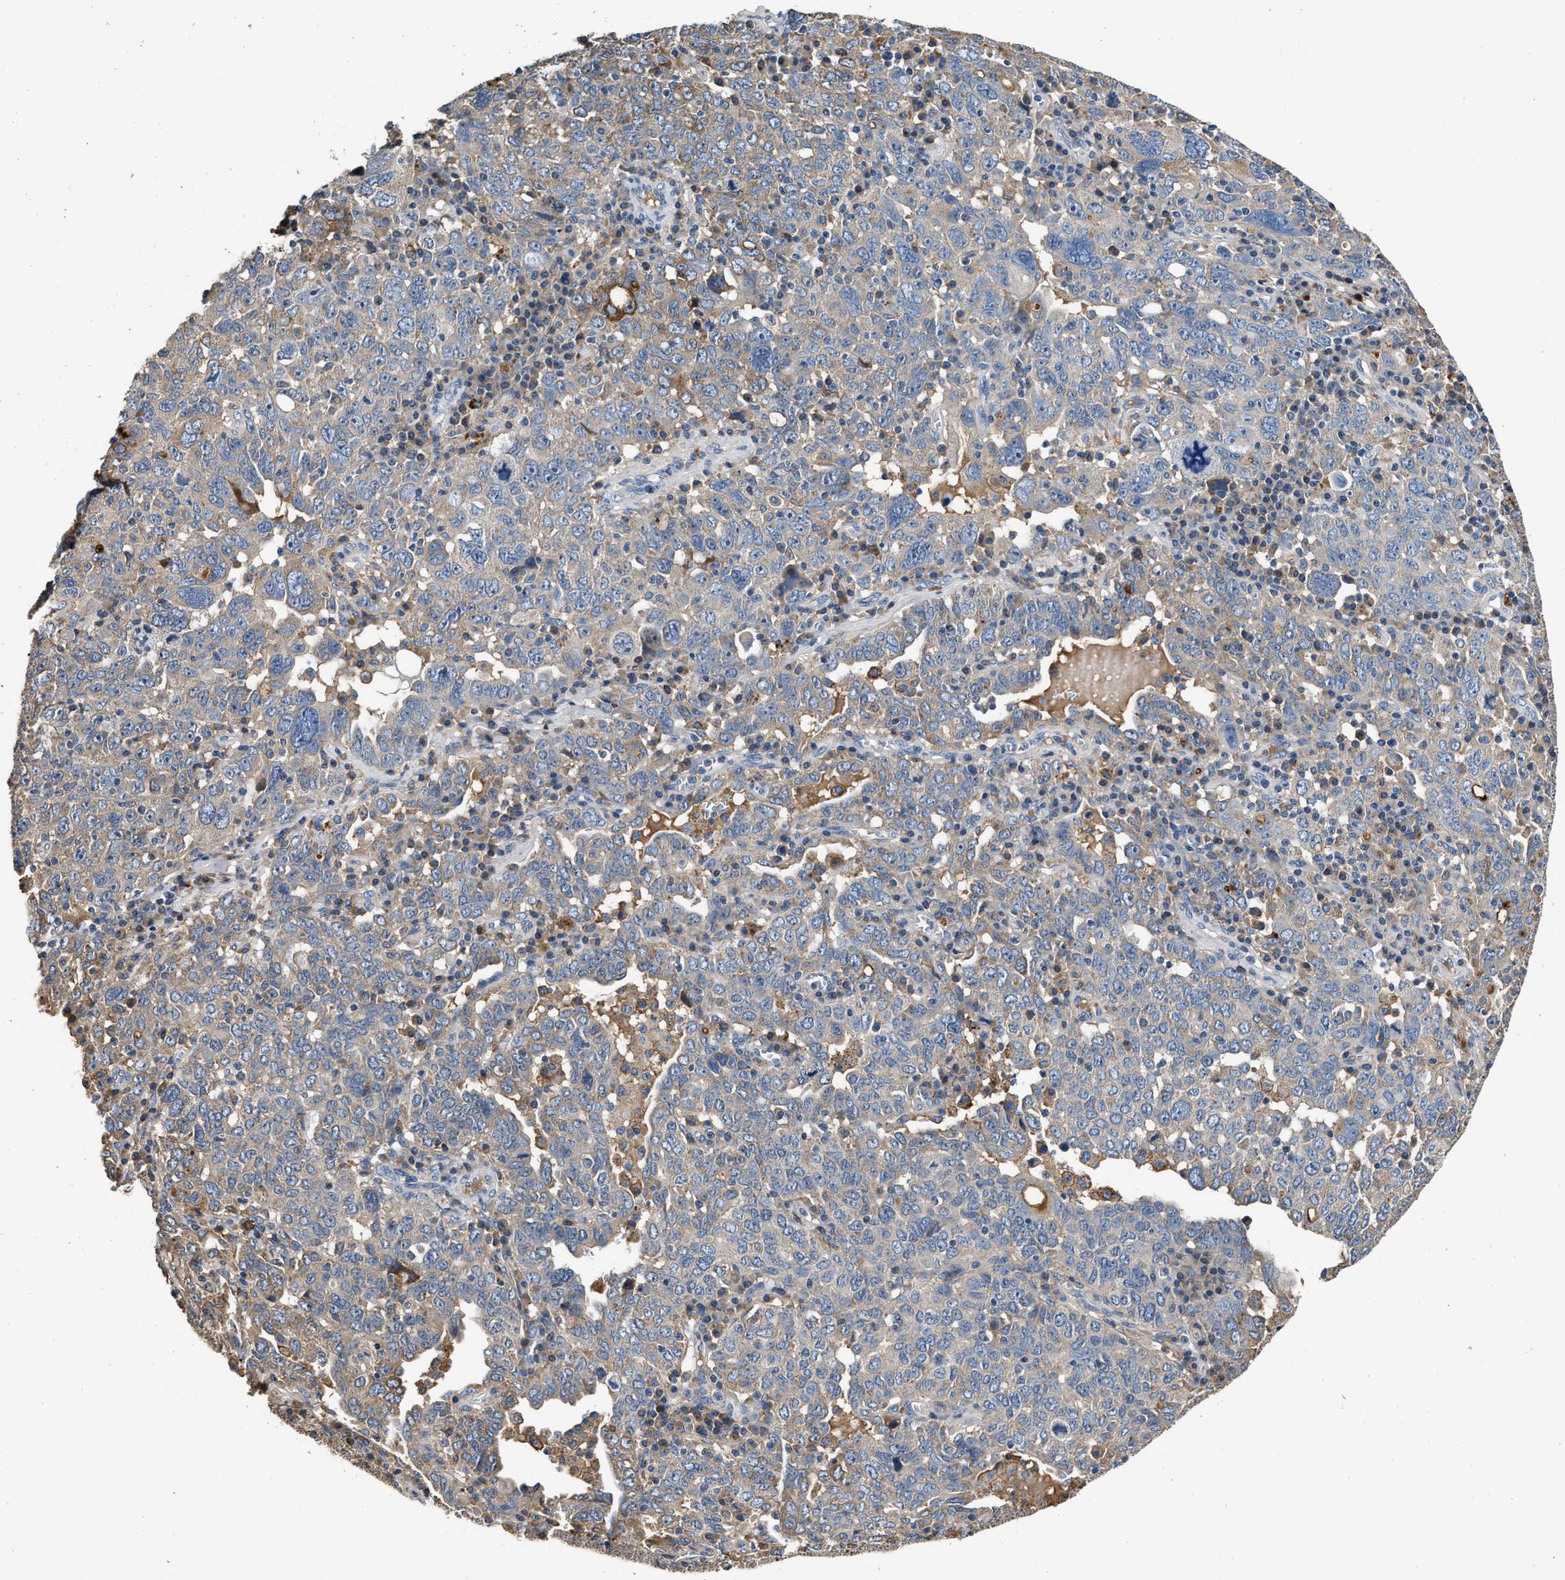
{"staining": {"intensity": "weak", "quantity": "25%-75%", "location": "cytoplasmic/membranous"}, "tissue": "ovarian cancer", "cell_type": "Tumor cells", "image_type": "cancer", "snomed": [{"axis": "morphology", "description": "Carcinoma, endometroid"}, {"axis": "topography", "description": "Ovary"}], "caption": "Ovarian cancer (endometroid carcinoma) stained for a protein (brown) displays weak cytoplasmic/membranous positive expression in about 25%-75% of tumor cells.", "gene": "C3", "patient": {"sex": "female", "age": 62}}